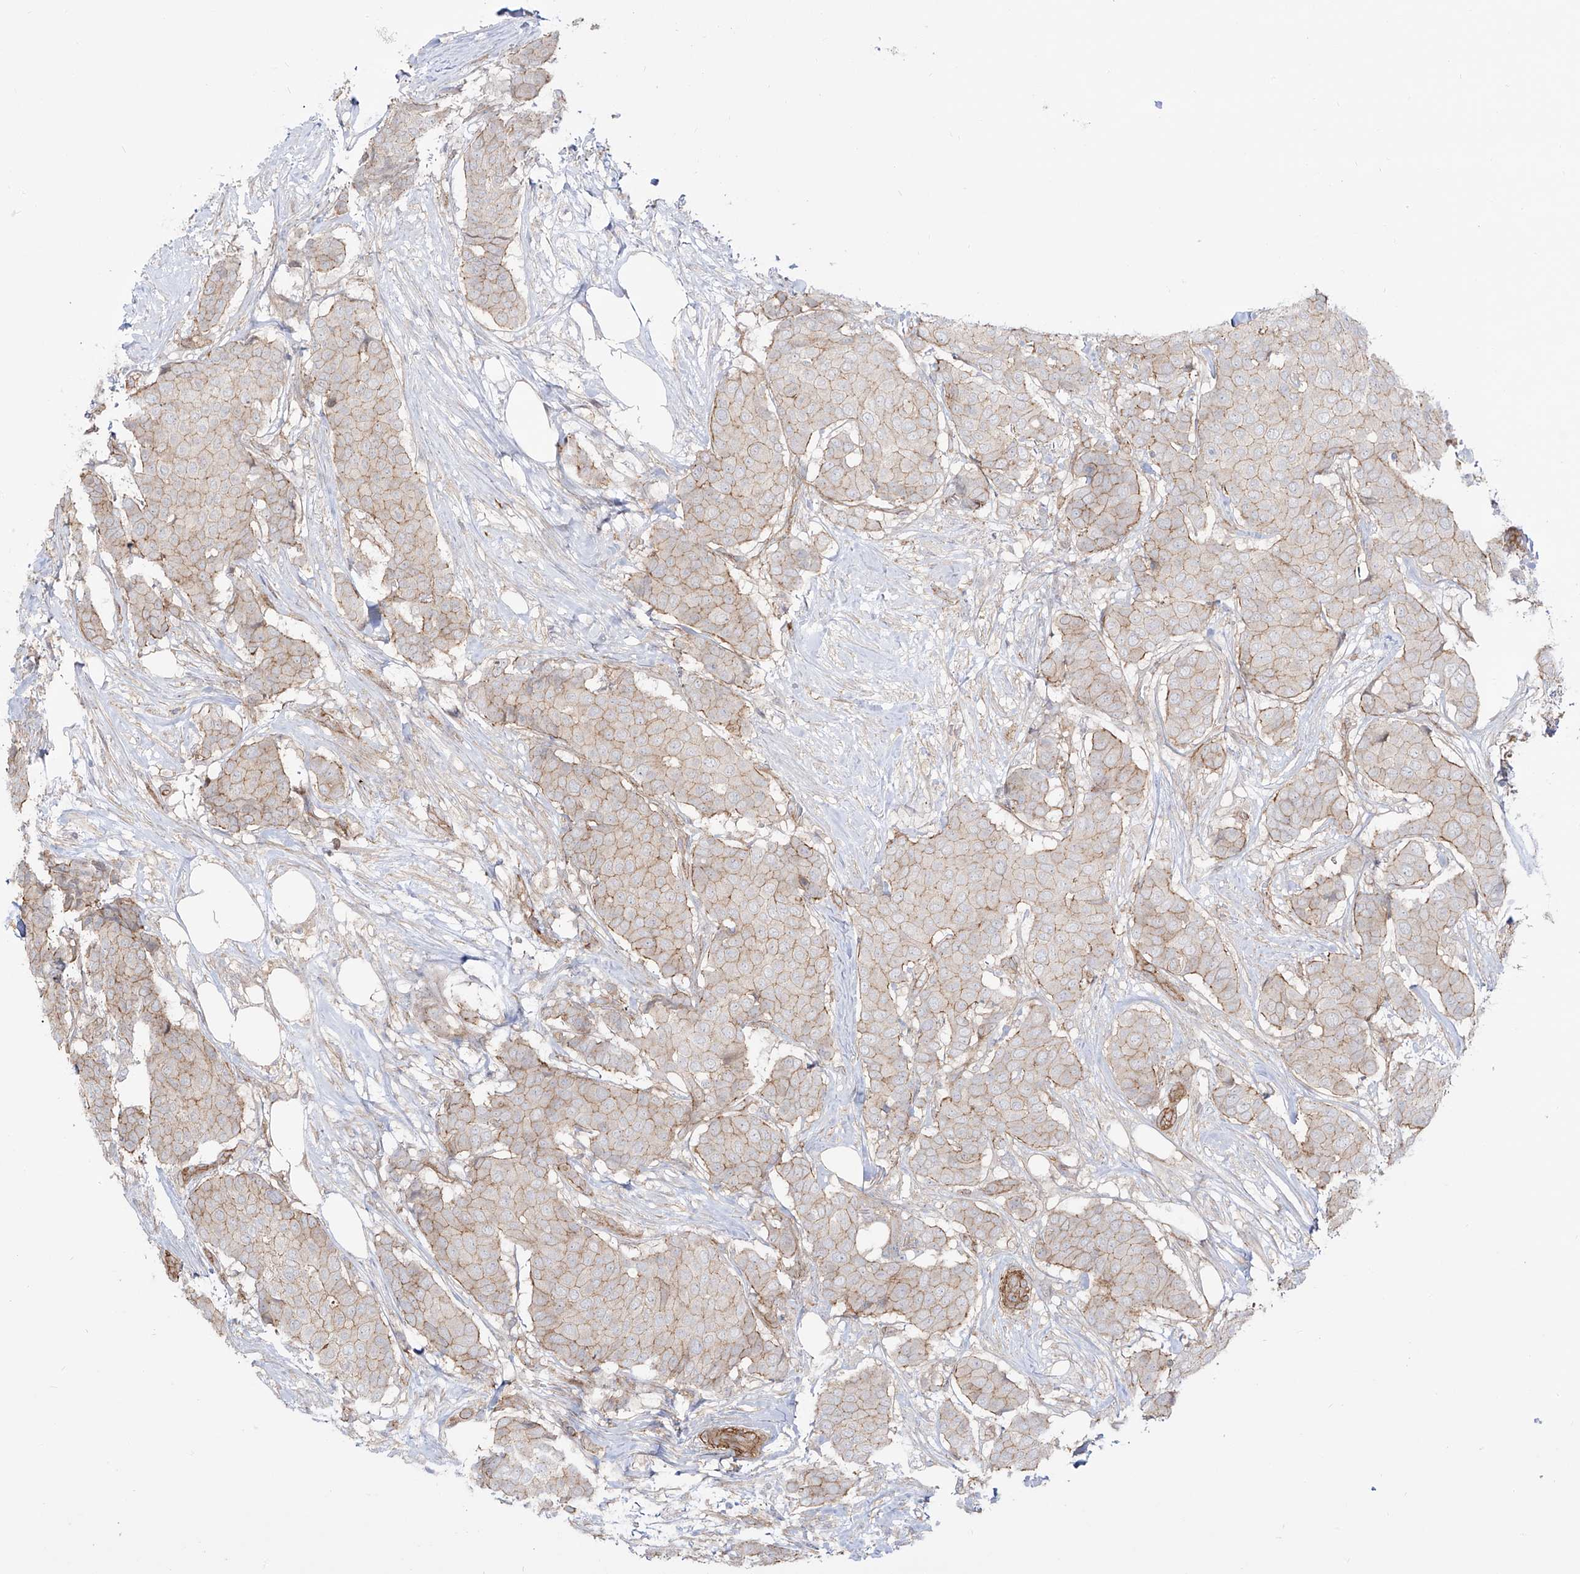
{"staining": {"intensity": "moderate", "quantity": "25%-75%", "location": "cytoplasmic/membranous"}, "tissue": "breast cancer", "cell_type": "Tumor cells", "image_type": "cancer", "snomed": [{"axis": "morphology", "description": "Duct carcinoma"}, {"axis": "topography", "description": "Breast"}], "caption": "High-magnification brightfield microscopy of breast cancer stained with DAB (brown) and counterstained with hematoxylin (blue). tumor cells exhibit moderate cytoplasmic/membranous staining is identified in about25%-75% of cells.", "gene": "ZNF180", "patient": {"sex": "female", "age": 75}}